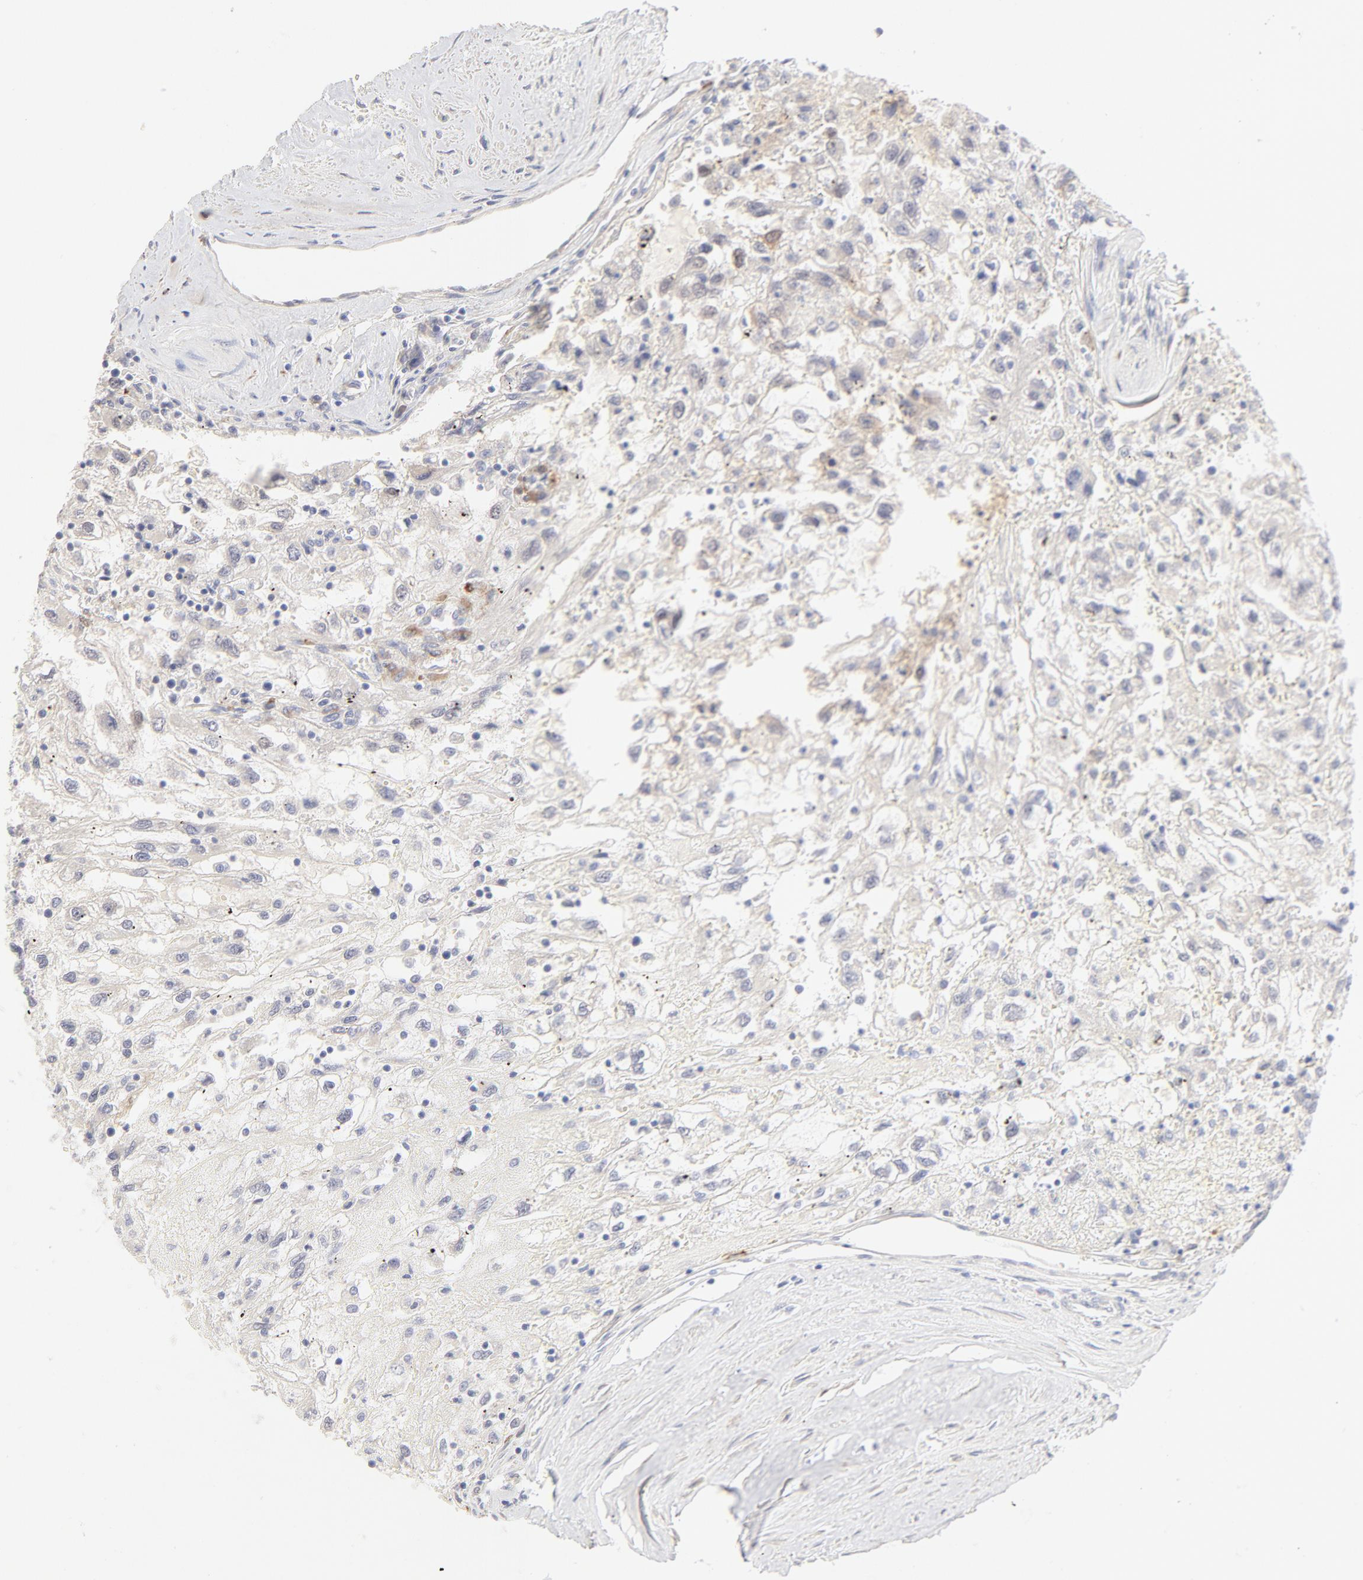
{"staining": {"intensity": "moderate", "quantity": "<25%", "location": "cytoplasmic/membranous"}, "tissue": "renal cancer", "cell_type": "Tumor cells", "image_type": "cancer", "snomed": [{"axis": "morphology", "description": "Normal tissue, NOS"}, {"axis": "morphology", "description": "Adenocarcinoma, NOS"}, {"axis": "topography", "description": "Kidney"}], "caption": "There is low levels of moderate cytoplasmic/membranous staining in tumor cells of renal adenocarcinoma, as demonstrated by immunohistochemical staining (brown color).", "gene": "NKX2-2", "patient": {"sex": "male", "age": 71}}